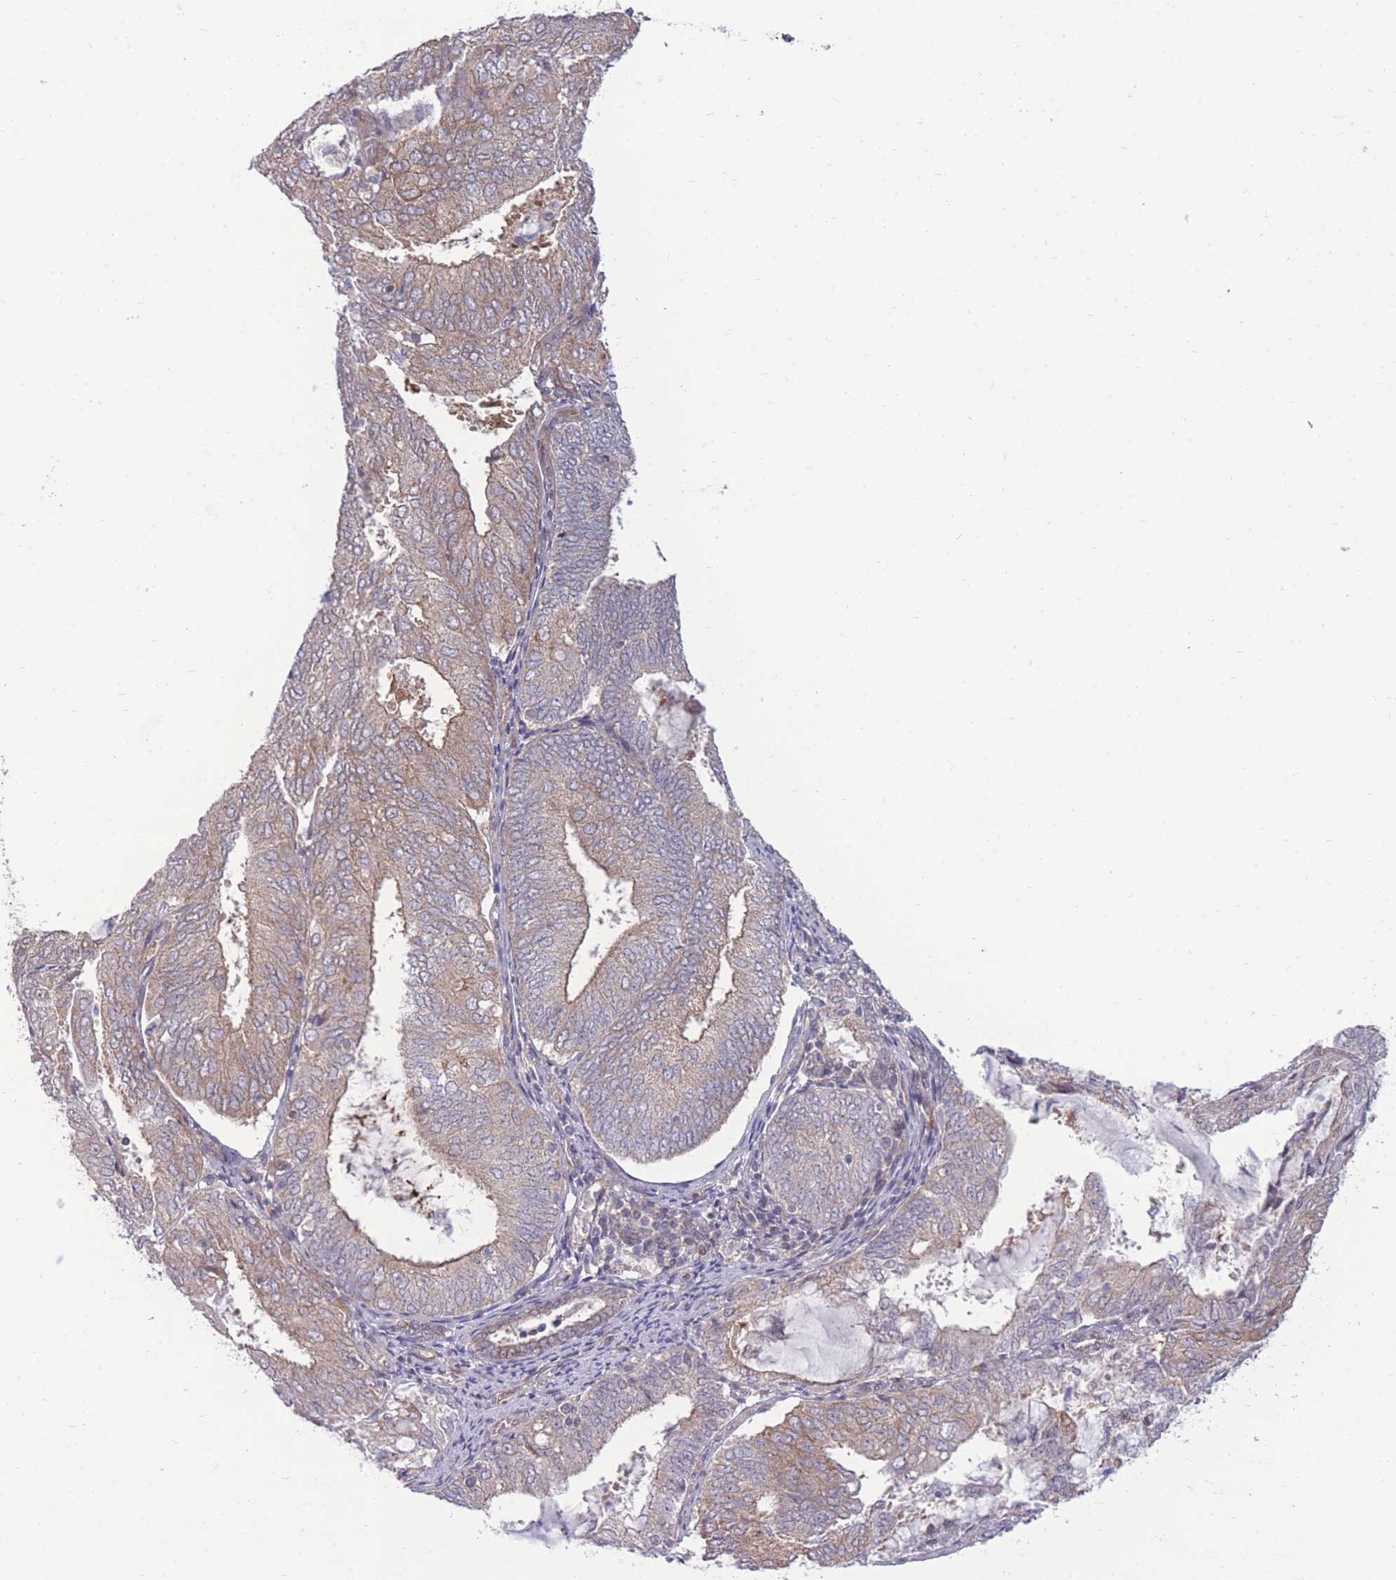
{"staining": {"intensity": "weak", "quantity": "25%-75%", "location": "cytoplasmic/membranous"}, "tissue": "endometrial cancer", "cell_type": "Tumor cells", "image_type": "cancer", "snomed": [{"axis": "morphology", "description": "Adenocarcinoma, NOS"}, {"axis": "topography", "description": "Endometrium"}], "caption": "The photomicrograph displays staining of endometrial adenocarcinoma, revealing weak cytoplasmic/membranous protein staining (brown color) within tumor cells.", "gene": "RIC8A", "patient": {"sex": "female", "age": 81}}